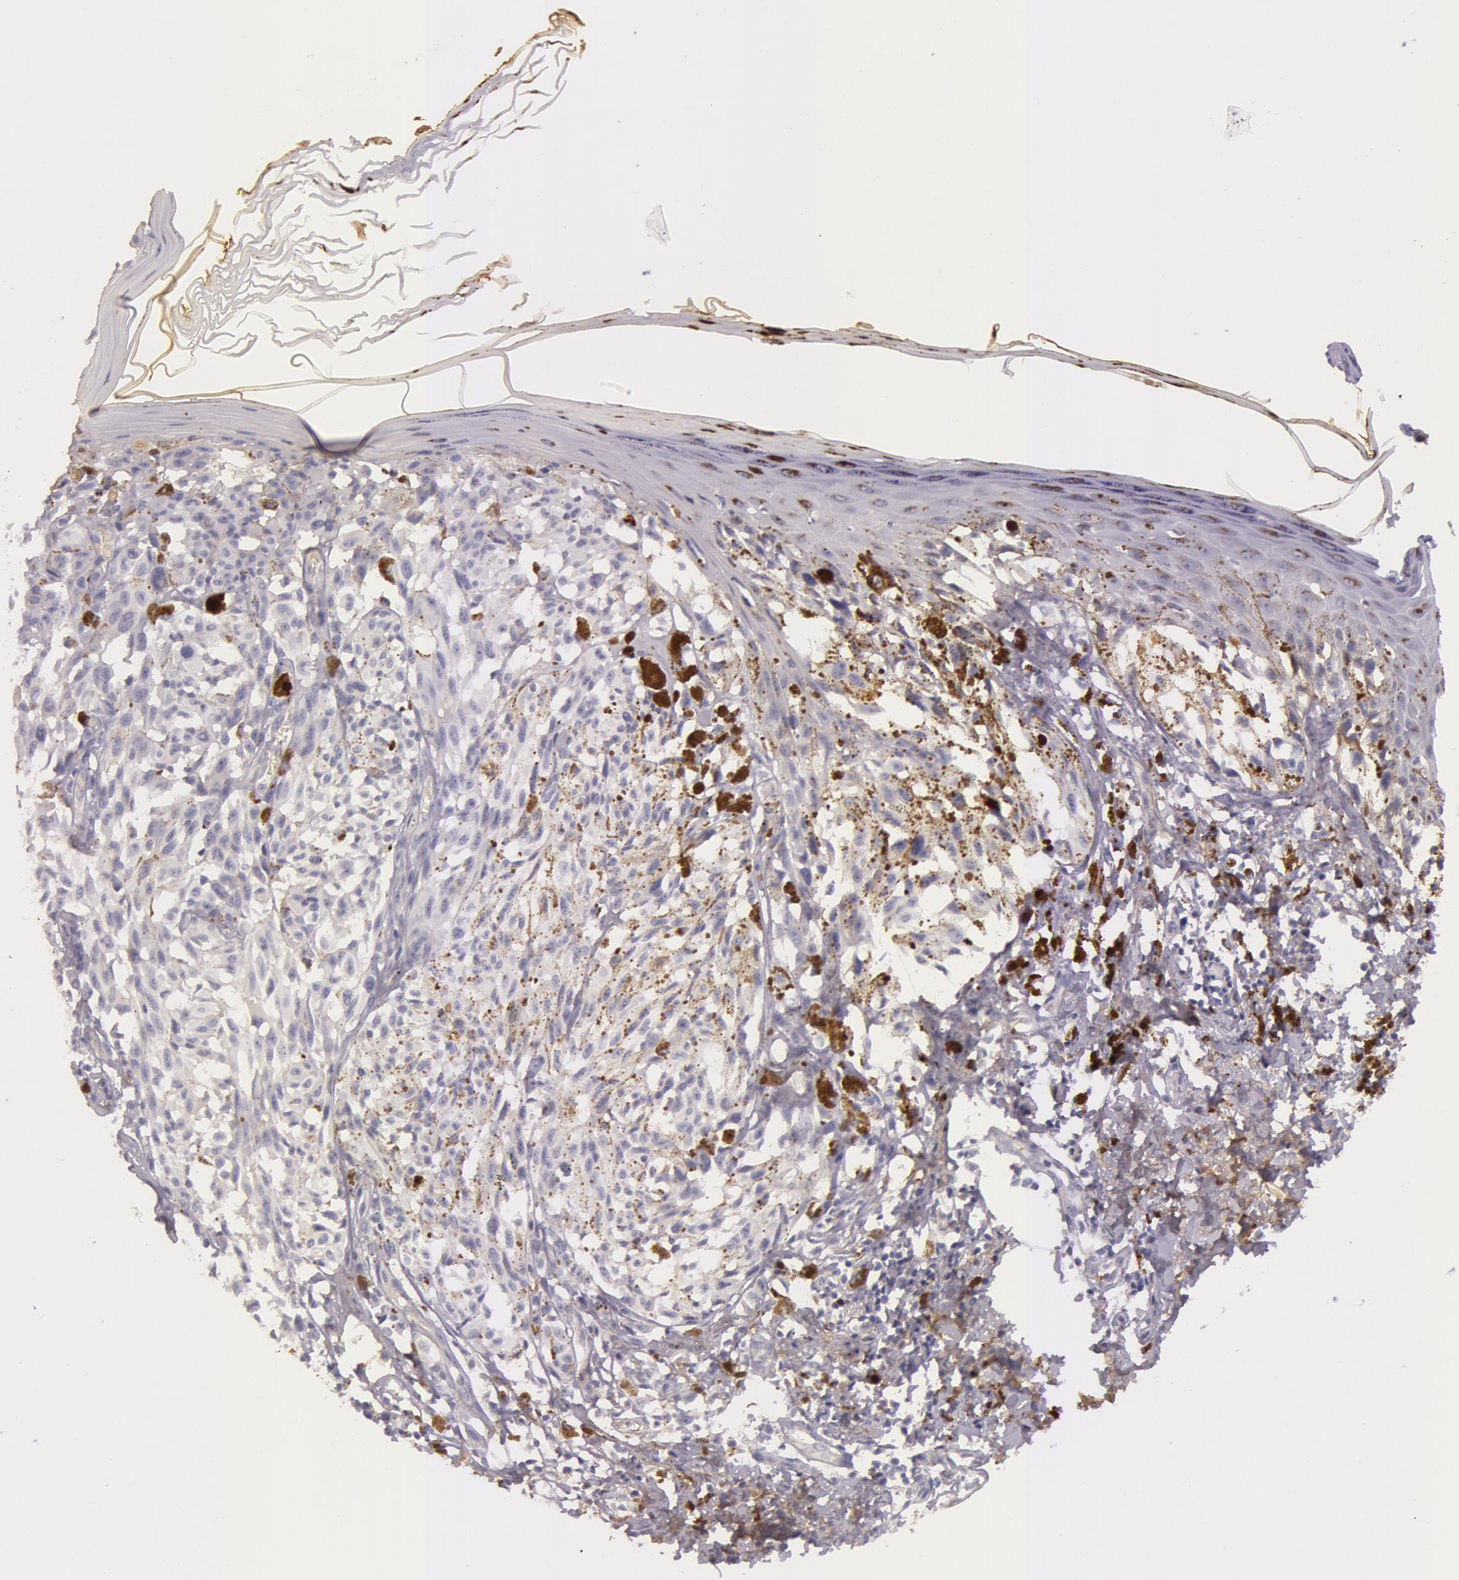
{"staining": {"intensity": "negative", "quantity": "none", "location": "none"}, "tissue": "melanoma", "cell_type": "Tumor cells", "image_type": "cancer", "snomed": [{"axis": "morphology", "description": "Malignant melanoma, NOS"}, {"axis": "topography", "description": "Skin"}], "caption": "Tumor cells show no significant protein staining in melanoma.", "gene": "C4BPA", "patient": {"sex": "female", "age": 72}}